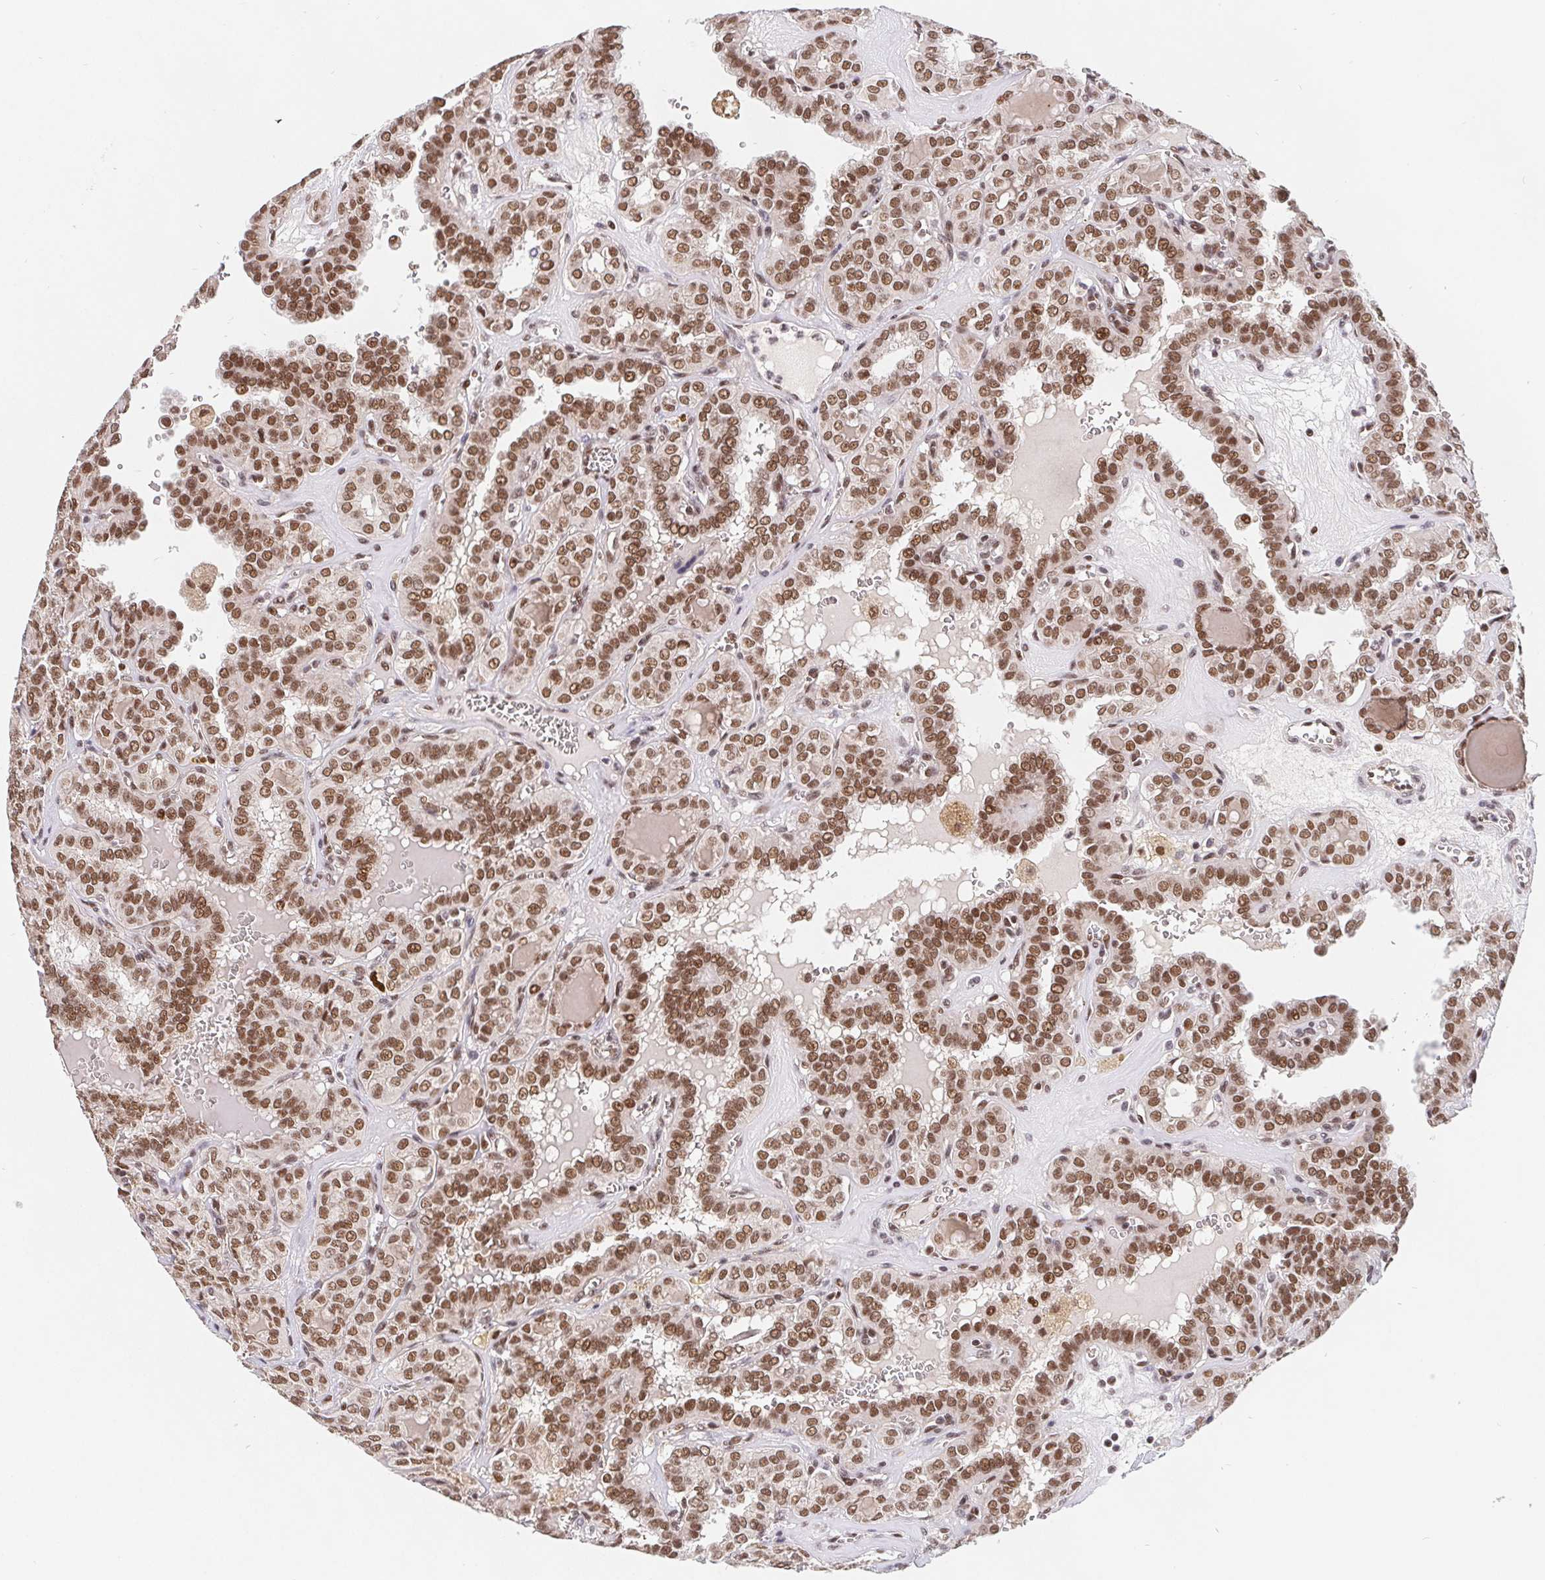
{"staining": {"intensity": "moderate", "quantity": ">75%", "location": "nuclear"}, "tissue": "thyroid cancer", "cell_type": "Tumor cells", "image_type": "cancer", "snomed": [{"axis": "morphology", "description": "Papillary adenocarcinoma, NOS"}, {"axis": "topography", "description": "Thyroid gland"}], "caption": "Immunohistochemistry (IHC) (DAB) staining of human thyroid cancer demonstrates moderate nuclear protein expression in approximately >75% of tumor cells.", "gene": "POU2F1", "patient": {"sex": "female", "age": 41}}